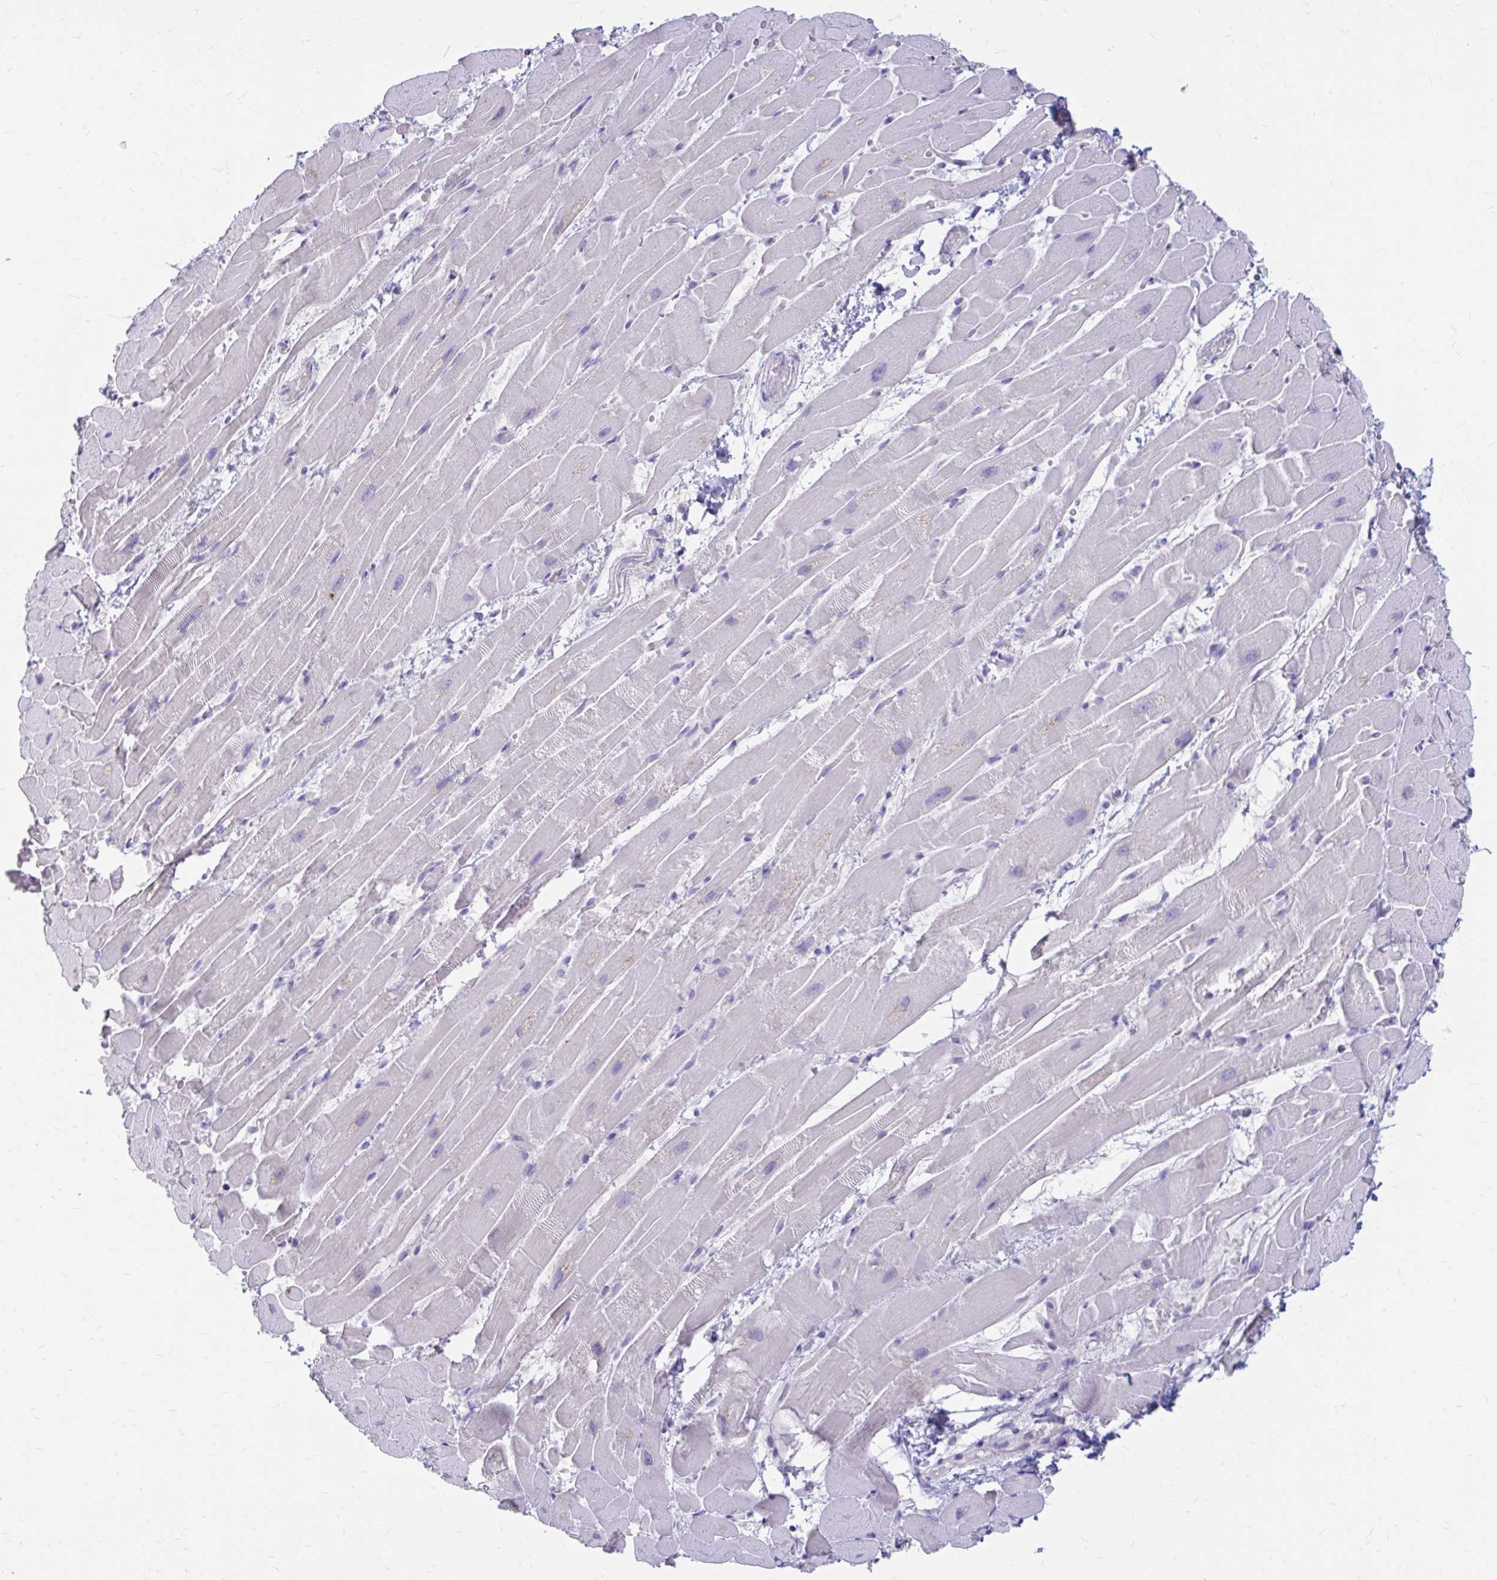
{"staining": {"intensity": "negative", "quantity": "none", "location": "none"}, "tissue": "heart muscle", "cell_type": "Cardiomyocytes", "image_type": "normal", "snomed": [{"axis": "morphology", "description": "Normal tissue, NOS"}, {"axis": "topography", "description": "Heart"}], "caption": "Photomicrograph shows no protein positivity in cardiomyocytes of unremarkable heart muscle.", "gene": "IGSF5", "patient": {"sex": "male", "age": 37}}